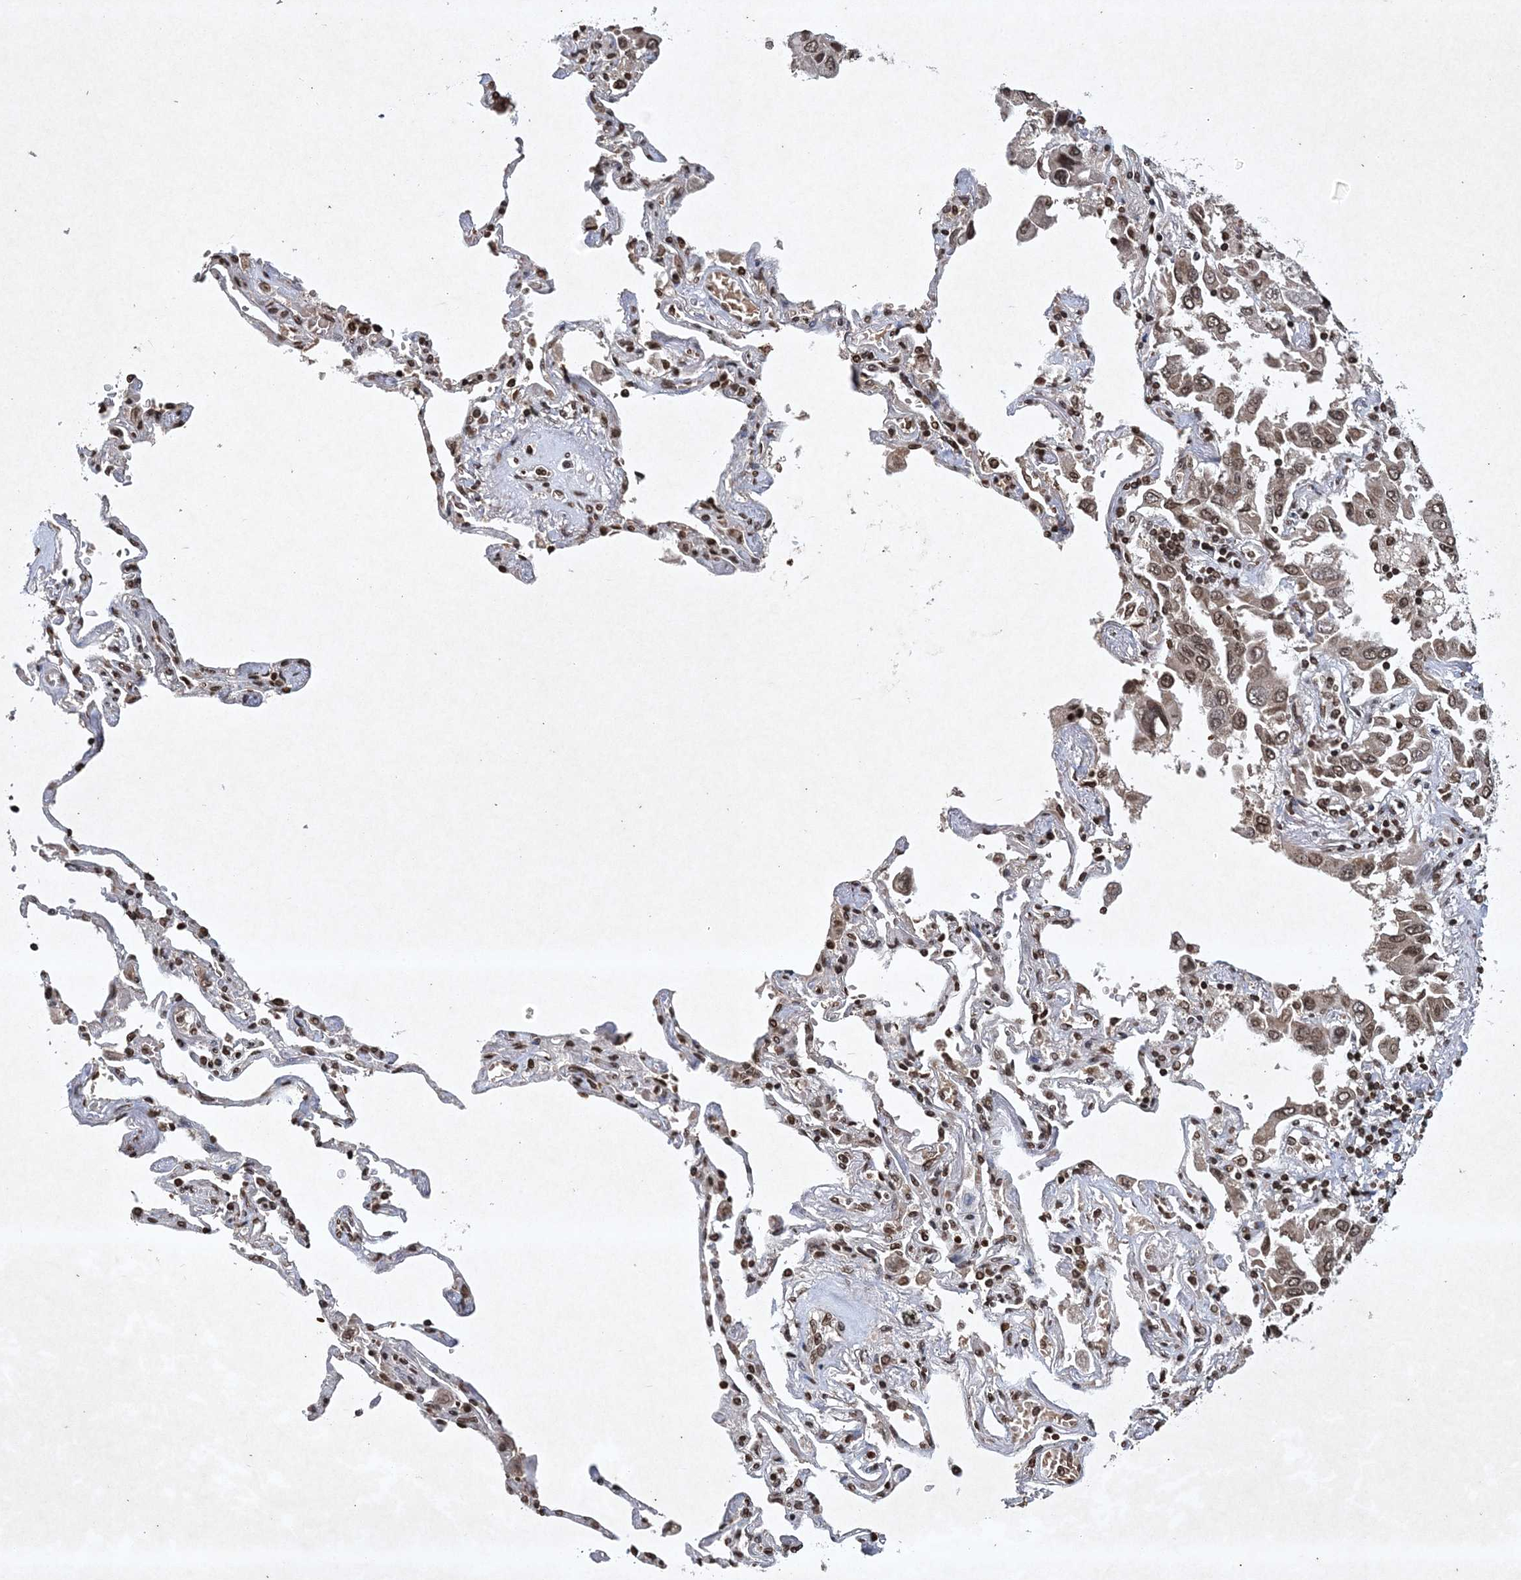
{"staining": {"intensity": "weak", "quantity": ">75%", "location": "cytoplasmic/membranous,nuclear"}, "tissue": "lung cancer", "cell_type": "Tumor cells", "image_type": "cancer", "snomed": [{"axis": "morphology", "description": "Adenocarcinoma, NOS"}, {"axis": "topography", "description": "Lung"}], "caption": "Immunohistochemistry (IHC) of human adenocarcinoma (lung) shows low levels of weak cytoplasmic/membranous and nuclear positivity in approximately >75% of tumor cells. The staining is performed using DAB (3,3'-diaminobenzidine) brown chromogen to label protein expression. The nuclei are counter-stained blue using hematoxylin.", "gene": "NEDD9", "patient": {"sex": "male", "age": 64}}